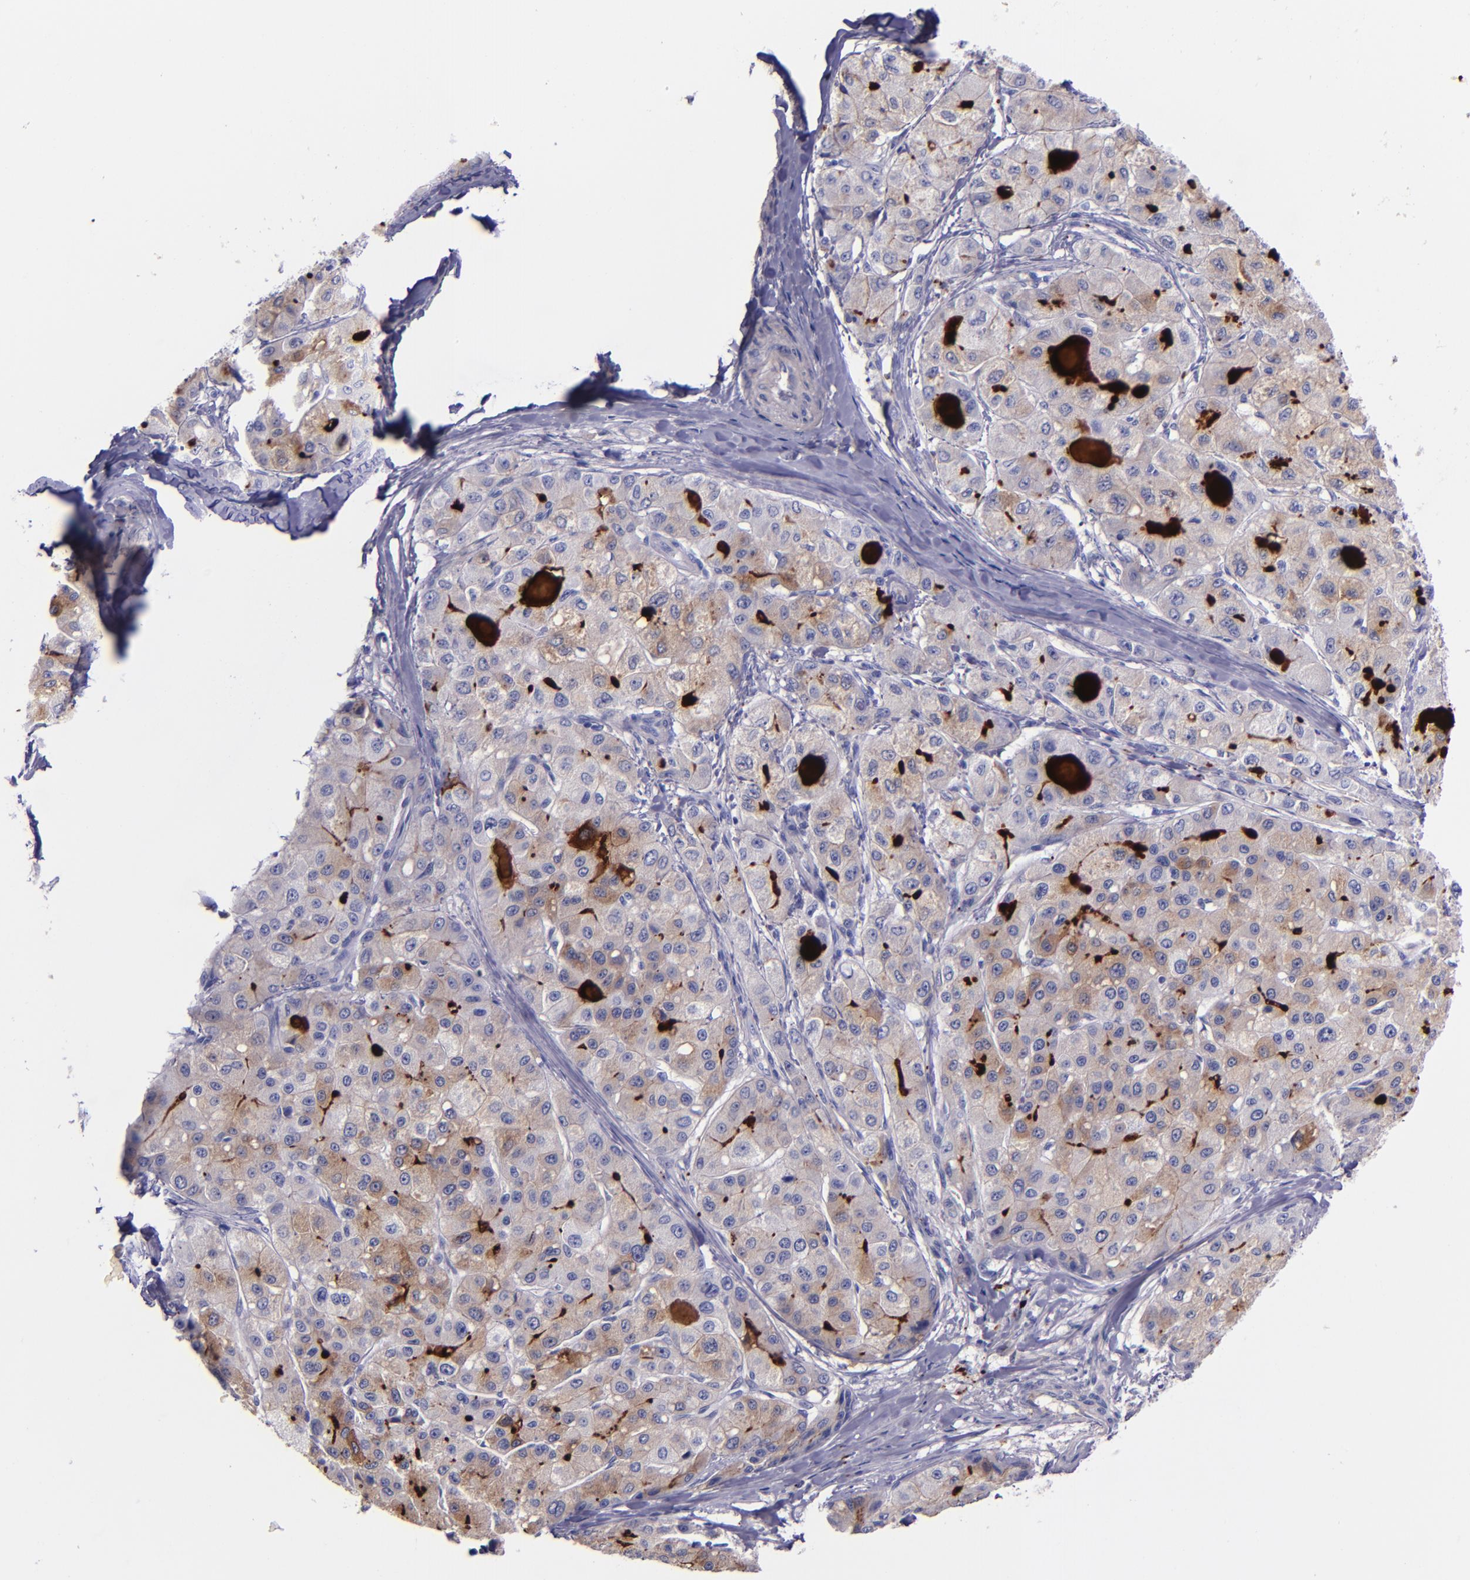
{"staining": {"intensity": "moderate", "quantity": ">75%", "location": "cytoplasmic/membranous"}, "tissue": "liver cancer", "cell_type": "Tumor cells", "image_type": "cancer", "snomed": [{"axis": "morphology", "description": "Carcinoma, Hepatocellular, NOS"}, {"axis": "topography", "description": "Liver"}], "caption": "Approximately >75% of tumor cells in human liver hepatocellular carcinoma reveal moderate cytoplasmic/membranous protein staining as visualized by brown immunohistochemical staining.", "gene": "KNG1", "patient": {"sex": "male", "age": 80}}